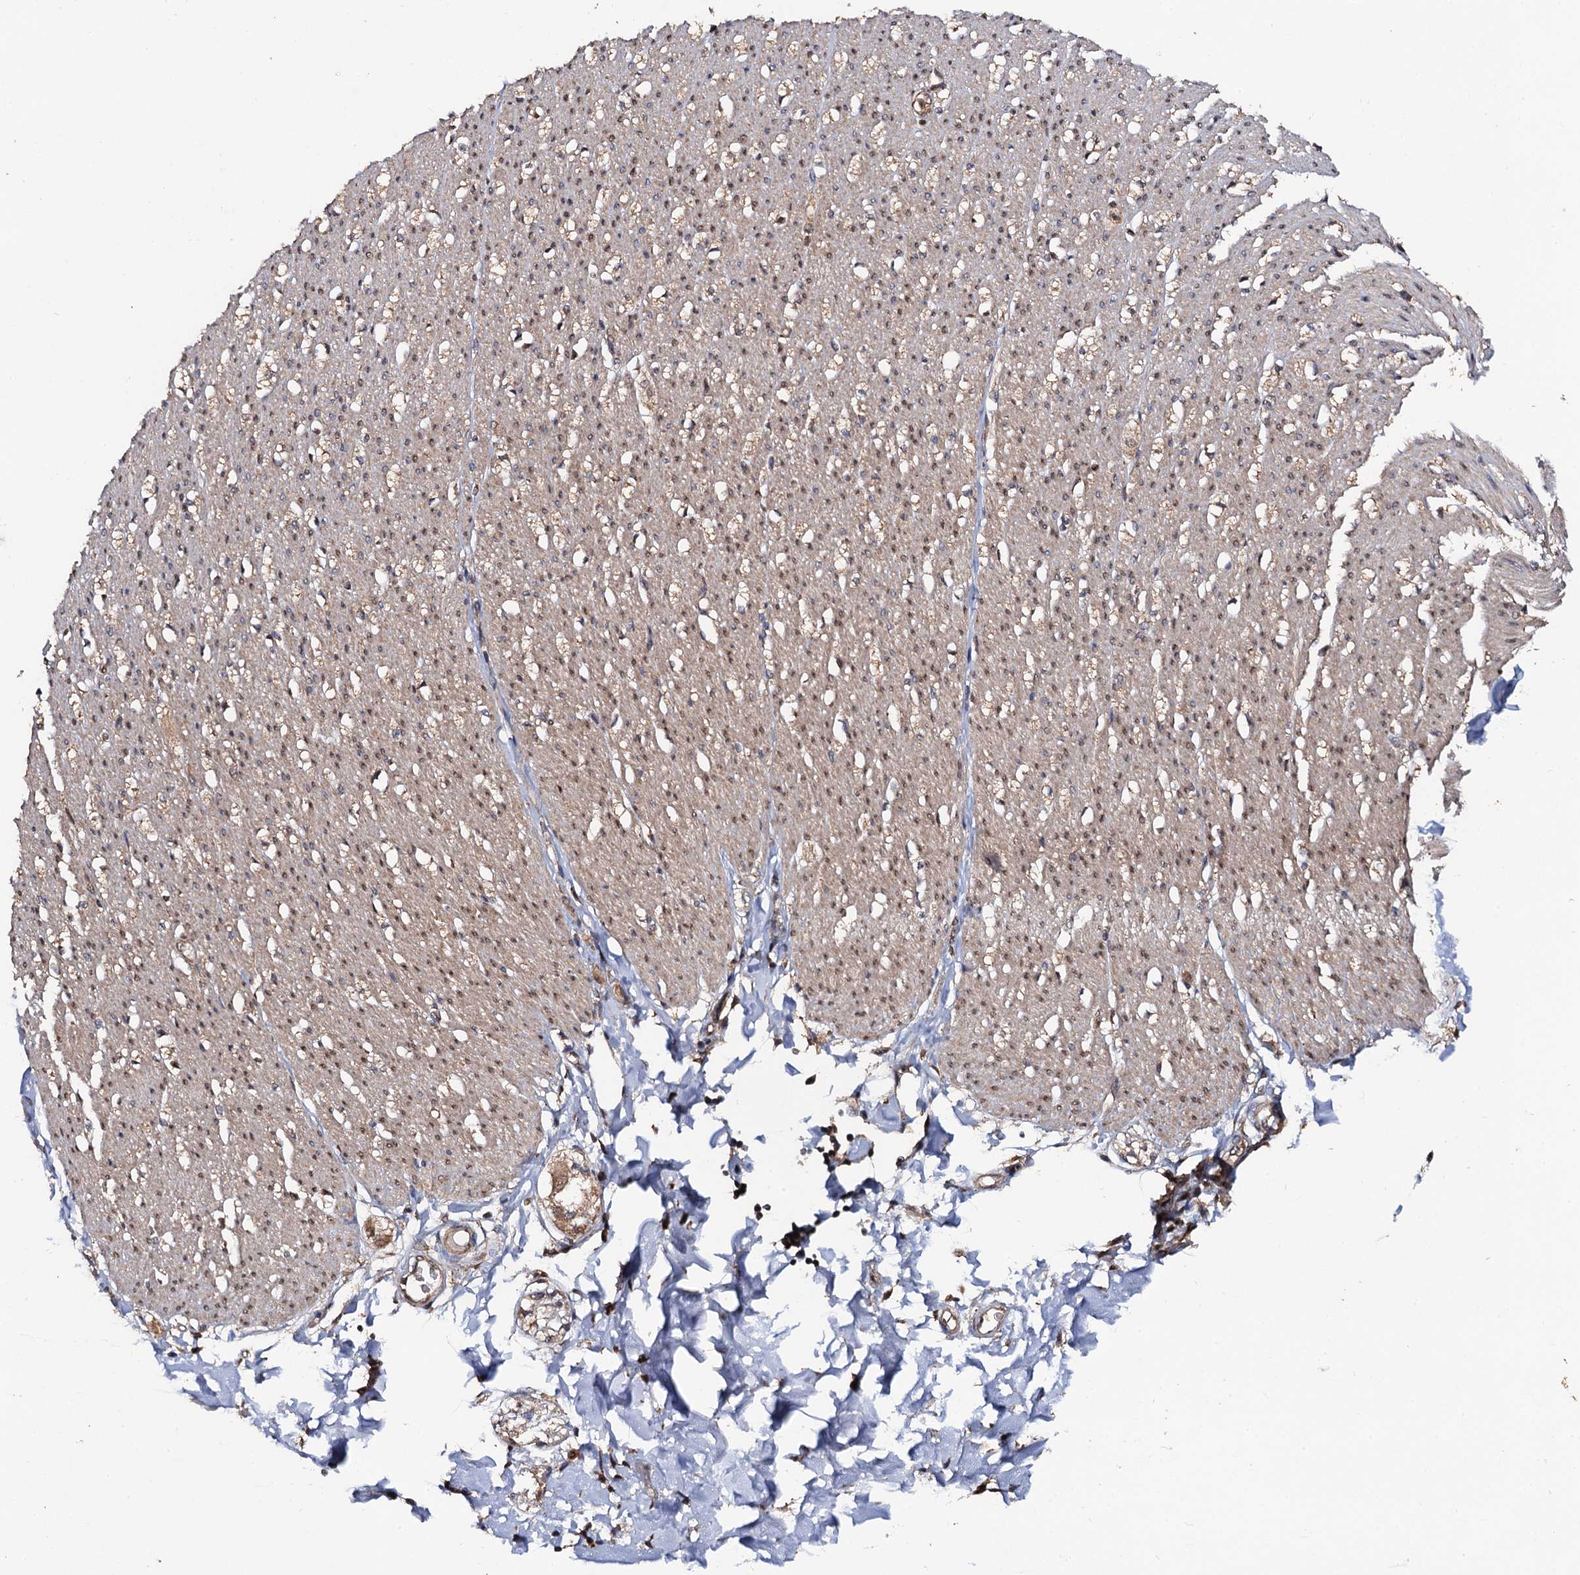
{"staining": {"intensity": "moderate", "quantity": "<25%", "location": "cytoplasmic/membranous"}, "tissue": "smooth muscle", "cell_type": "Smooth muscle cells", "image_type": "normal", "snomed": [{"axis": "morphology", "description": "Normal tissue, NOS"}, {"axis": "morphology", "description": "Adenocarcinoma, NOS"}, {"axis": "topography", "description": "Colon"}, {"axis": "topography", "description": "Peripheral nerve tissue"}], "caption": "Human smooth muscle stained for a protein (brown) shows moderate cytoplasmic/membranous positive staining in approximately <25% of smooth muscle cells.", "gene": "MIER2", "patient": {"sex": "male", "age": 14}}